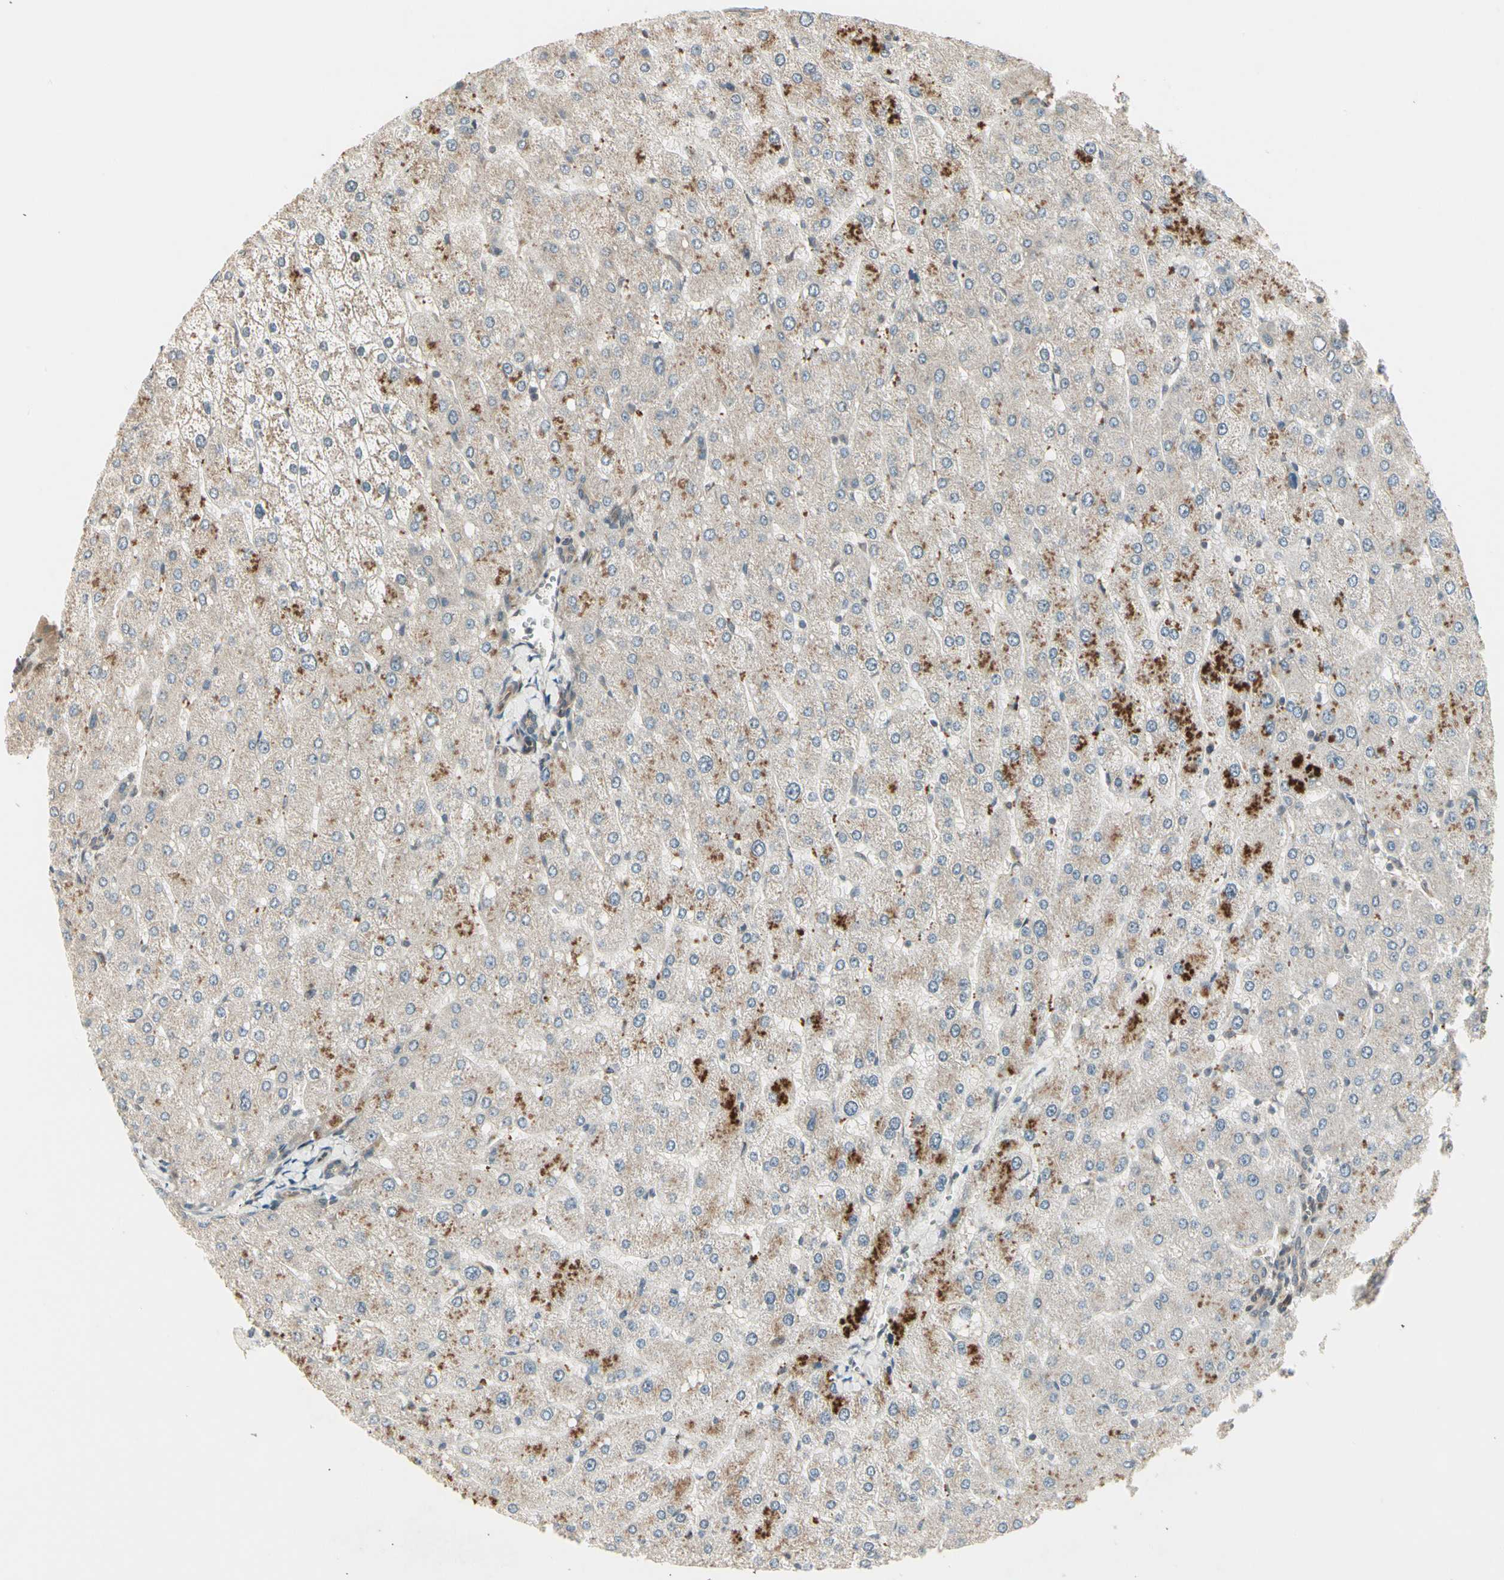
{"staining": {"intensity": "weak", "quantity": "<25%", "location": "cytoplasmic/membranous"}, "tissue": "liver", "cell_type": "Cholangiocytes", "image_type": "normal", "snomed": [{"axis": "morphology", "description": "Normal tissue, NOS"}, {"axis": "topography", "description": "Liver"}], "caption": "Immunohistochemistry (IHC) of benign human liver displays no positivity in cholangiocytes.", "gene": "SVBP", "patient": {"sex": "male", "age": 55}}